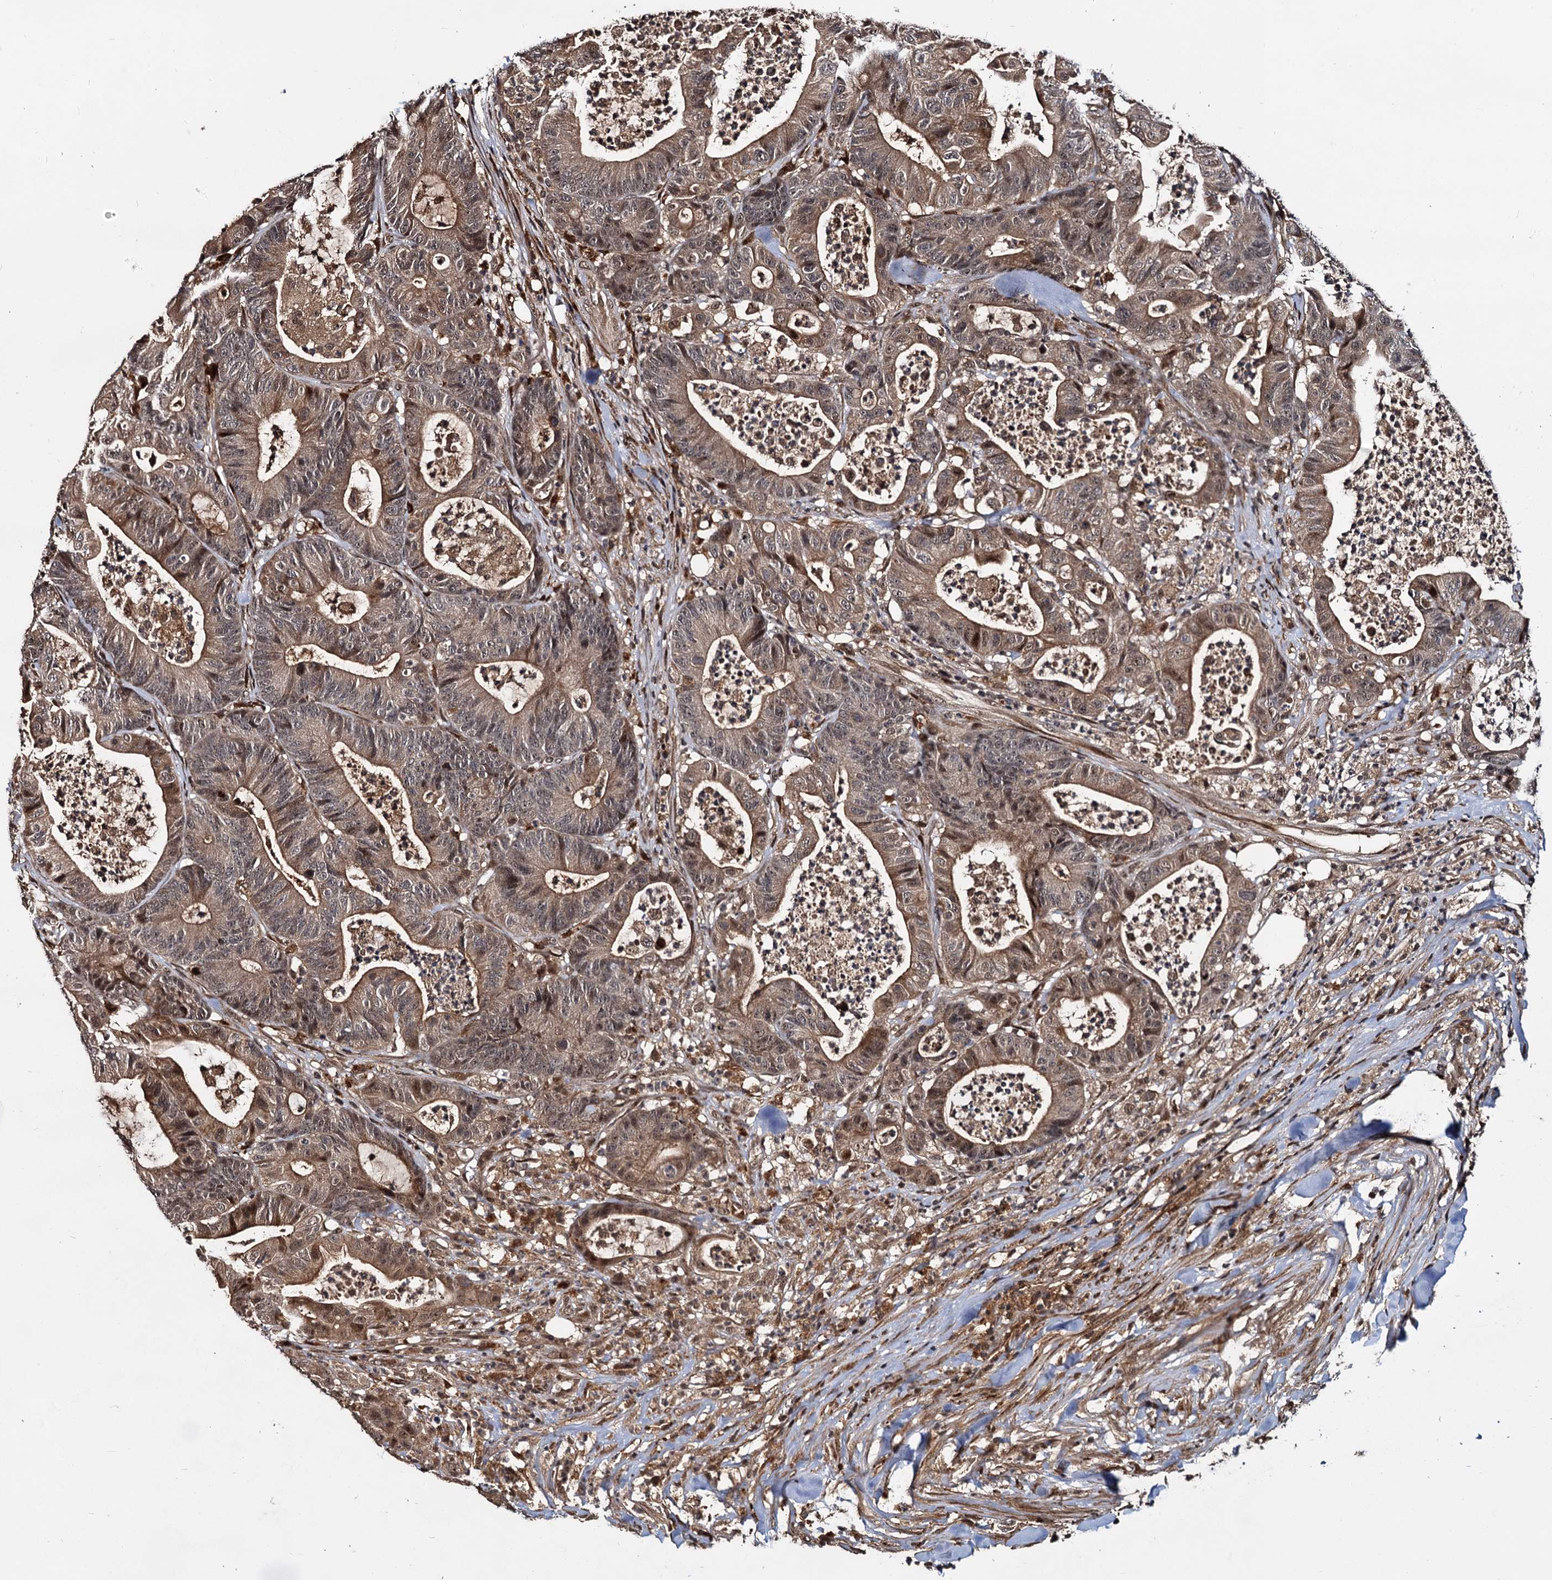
{"staining": {"intensity": "moderate", "quantity": "25%-75%", "location": "cytoplasmic/membranous"}, "tissue": "colorectal cancer", "cell_type": "Tumor cells", "image_type": "cancer", "snomed": [{"axis": "morphology", "description": "Adenocarcinoma, NOS"}, {"axis": "topography", "description": "Colon"}], "caption": "This is a photomicrograph of IHC staining of adenocarcinoma (colorectal), which shows moderate positivity in the cytoplasmic/membranous of tumor cells.", "gene": "CEP192", "patient": {"sex": "female", "age": 84}}